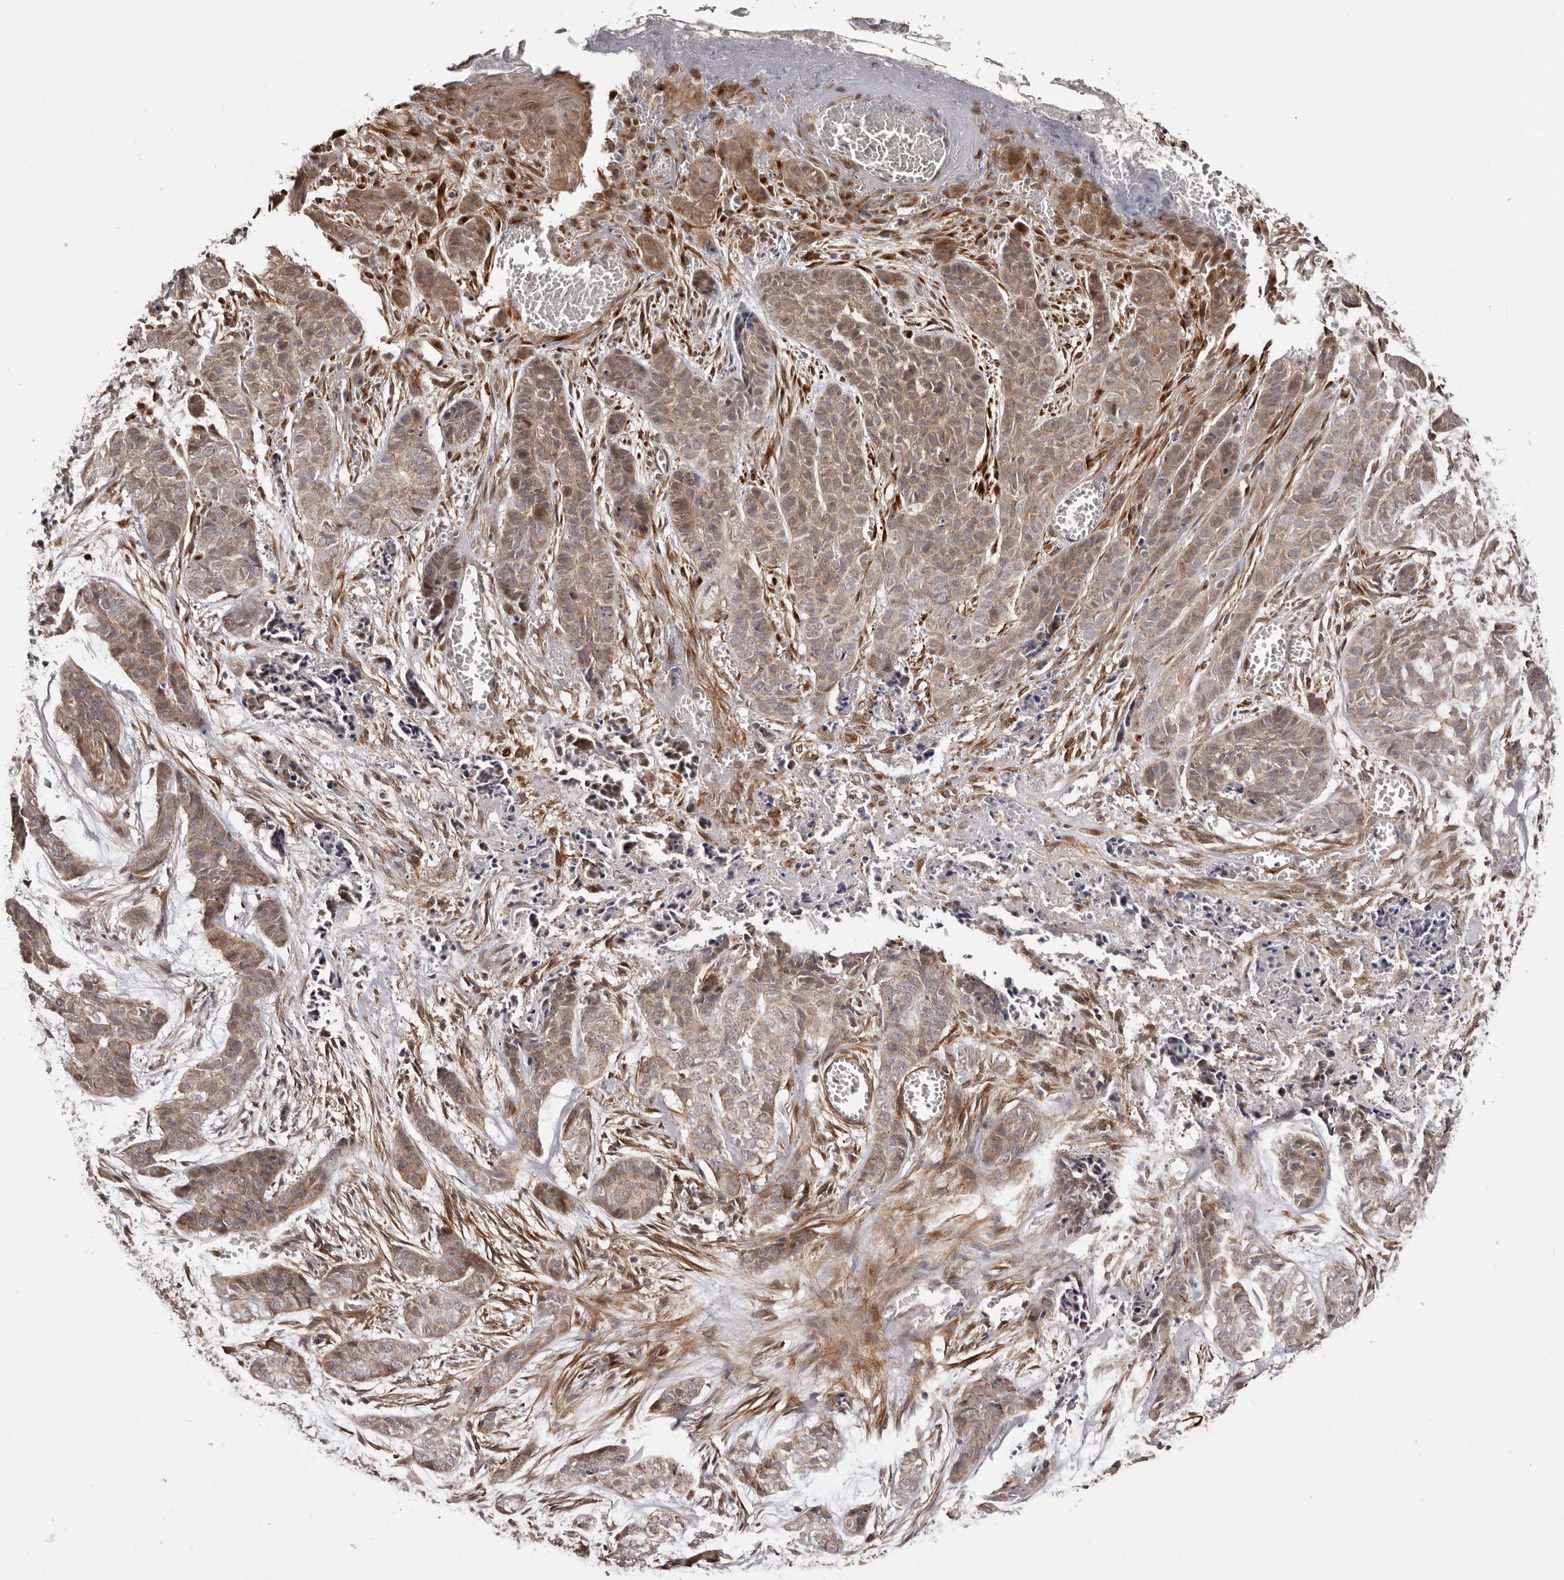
{"staining": {"intensity": "moderate", "quantity": ">75%", "location": "cytoplasmic/membranous"}, "tissue": "skin cancer", "cell_type": "Tumor cells", "image_type": "cancer", "snomed": [{"axis": "morphology", "description": "Basal cell carcinoma"}, {"axis": "topography", "description": "Skin"}], "caption": "Human skin cancer (basal cell carcinoma) stained with a protein marker exhibits moderate staining in tumor cells.", "gene": "MICAL2", "patient": {"sex": "female", "age": 64}}